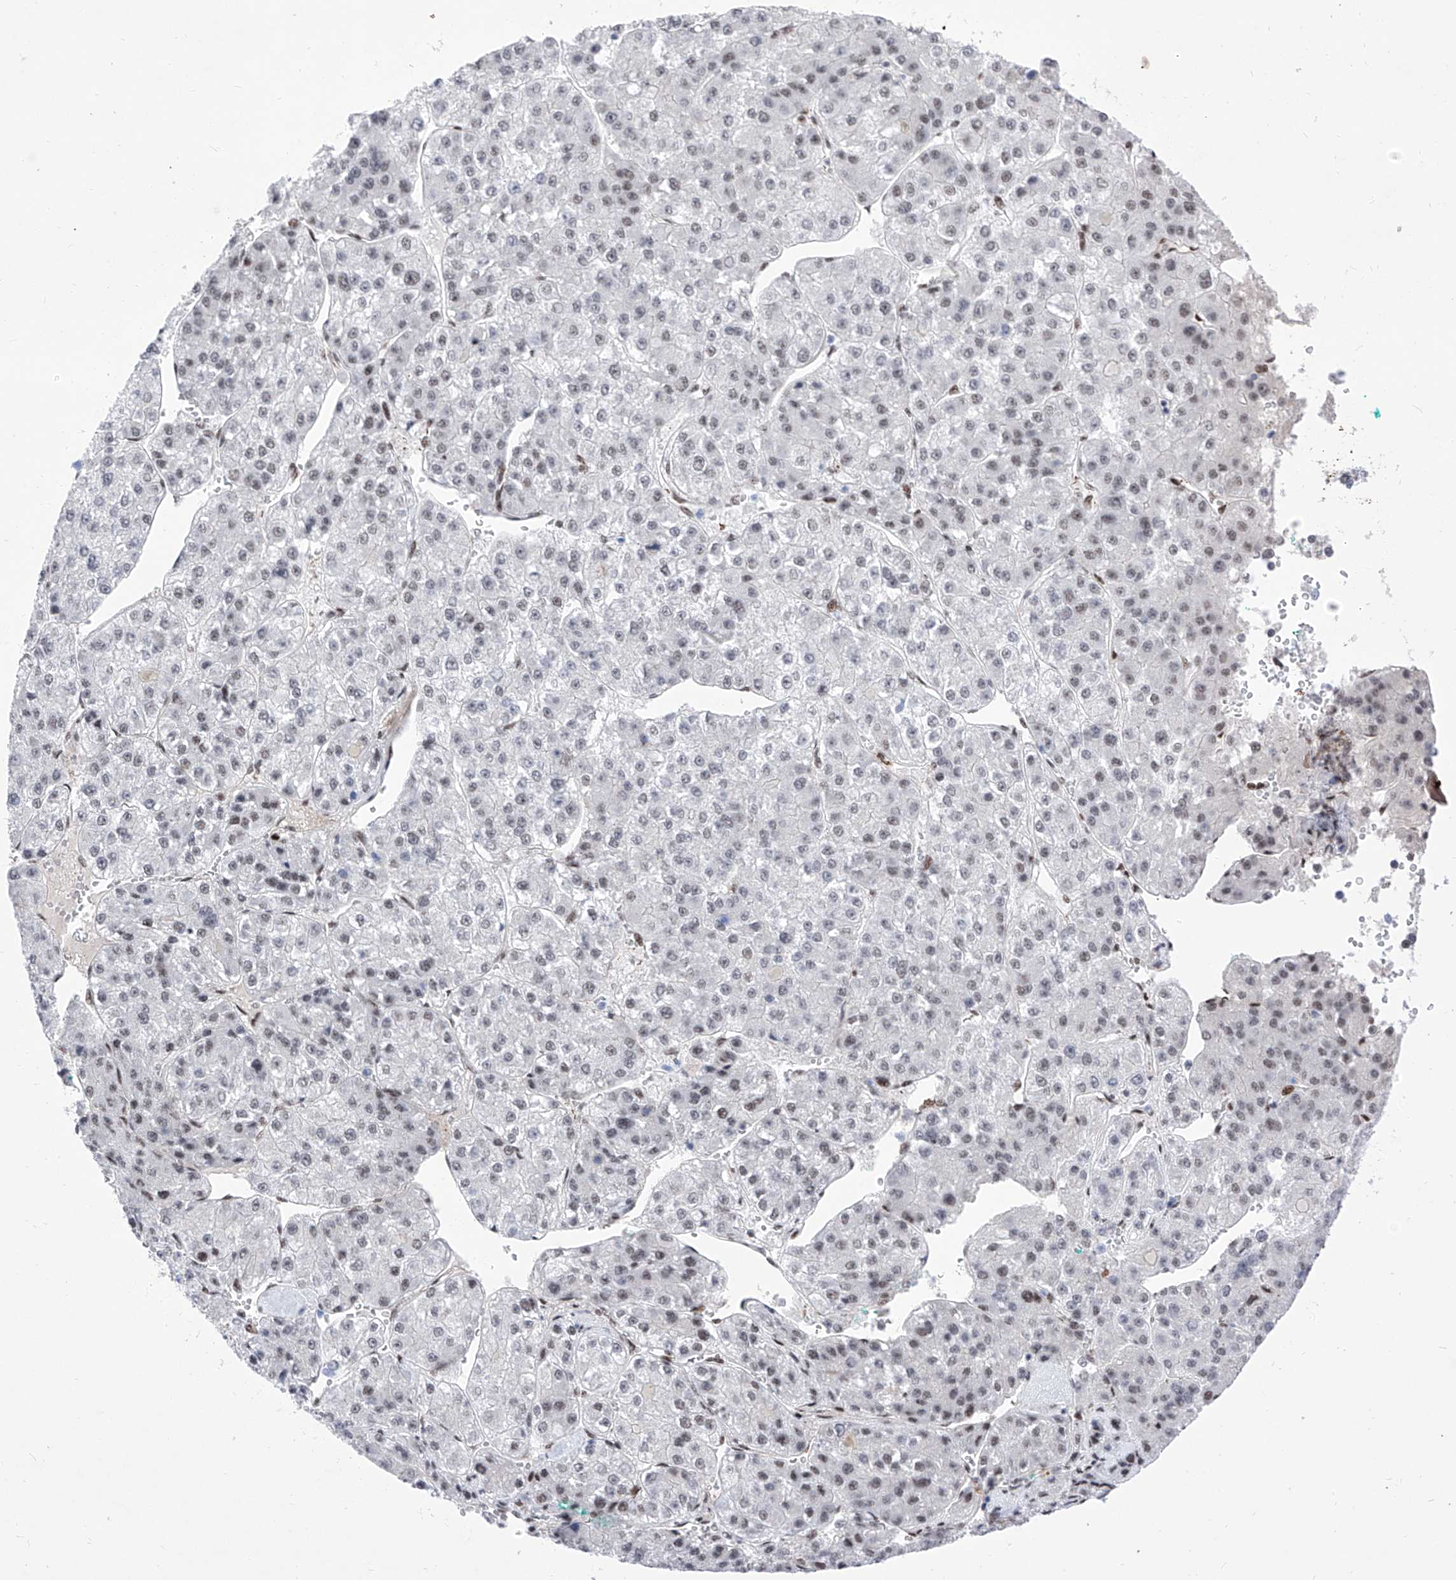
{"staining": {"intensity": "weak", "quantity": "<25%", "location": "nuclear"}, "tissue": "liver cancer", "cell_type": "Tumor cells", "image_type": "cancer", "snomed": [{"axis": "morphology", "description": "Carcinoma, Hepatocellular, NOS"}, {"axis": "topography", "description": "Liver"}], "caption": "Immunohistochemistry micrograph of human liver cancer stained for a protein (brown), which exhibits no expression in tumor cells. Nuclei are stained in blue.", "gene": "ATN1", "patient": {"sex": "female", "age": 73}}